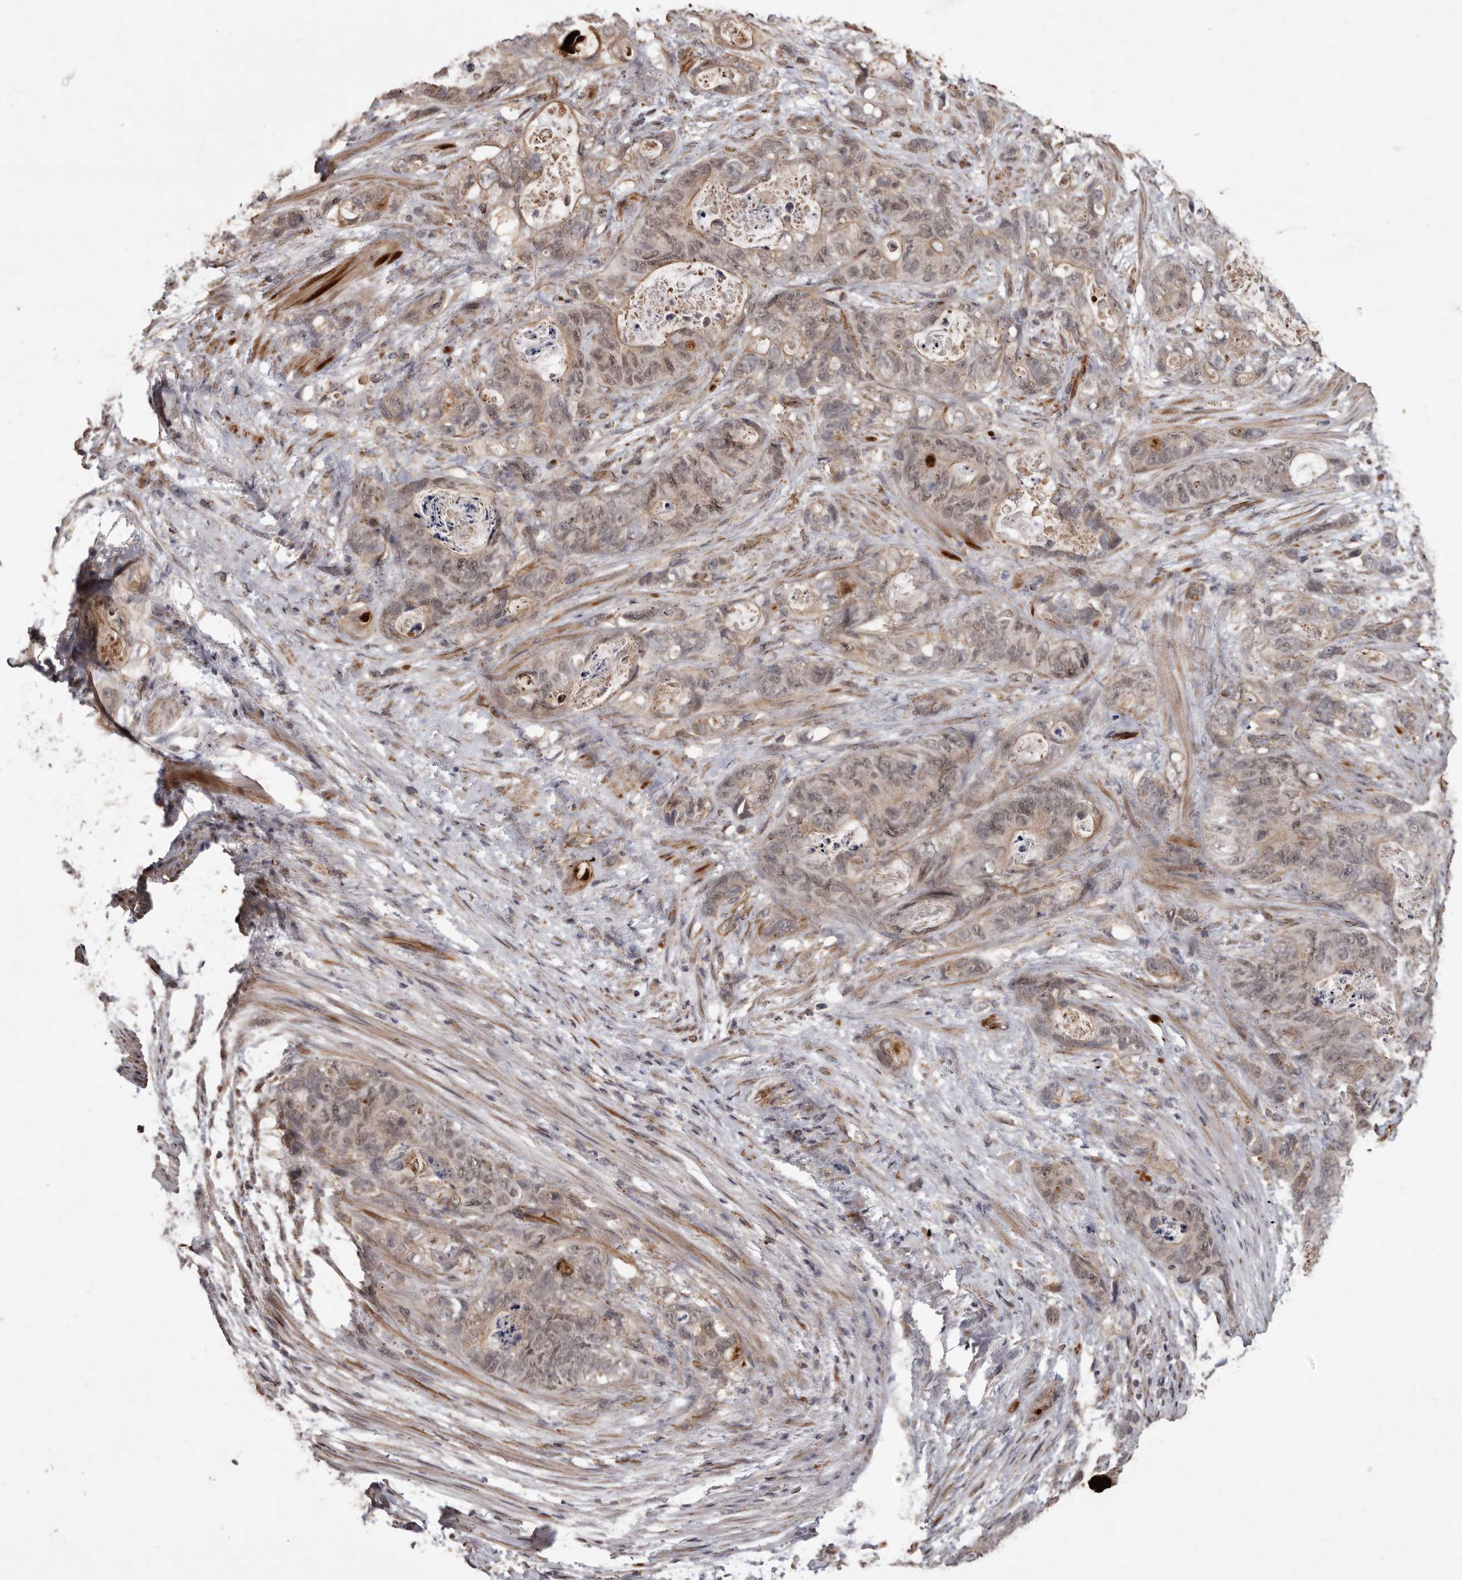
{"staining": {"intensity": "weak", "quantity": "25%-75%", "location": "cytoplasmic/membranous,nuclear"}, "tissue": "stomach cancer", "cell_type": "Tumor cells", "image_type": "cancer", "snomed": [{"axis": "morphology", "description": "Normal tissue, NOS"}, {"axis": "morphology", "description": "Adenocarcinoma, NOS"}, {"axis": "topography", "description": "Stomach"}], "caption": "The immunohistochemical stain shows weak cytoplasmic/membranous and nuclear staining in tumor cells of stomach cancer tissue.", "gene": "BRAT1", "patient": {"sex": "female", "age": 89}}